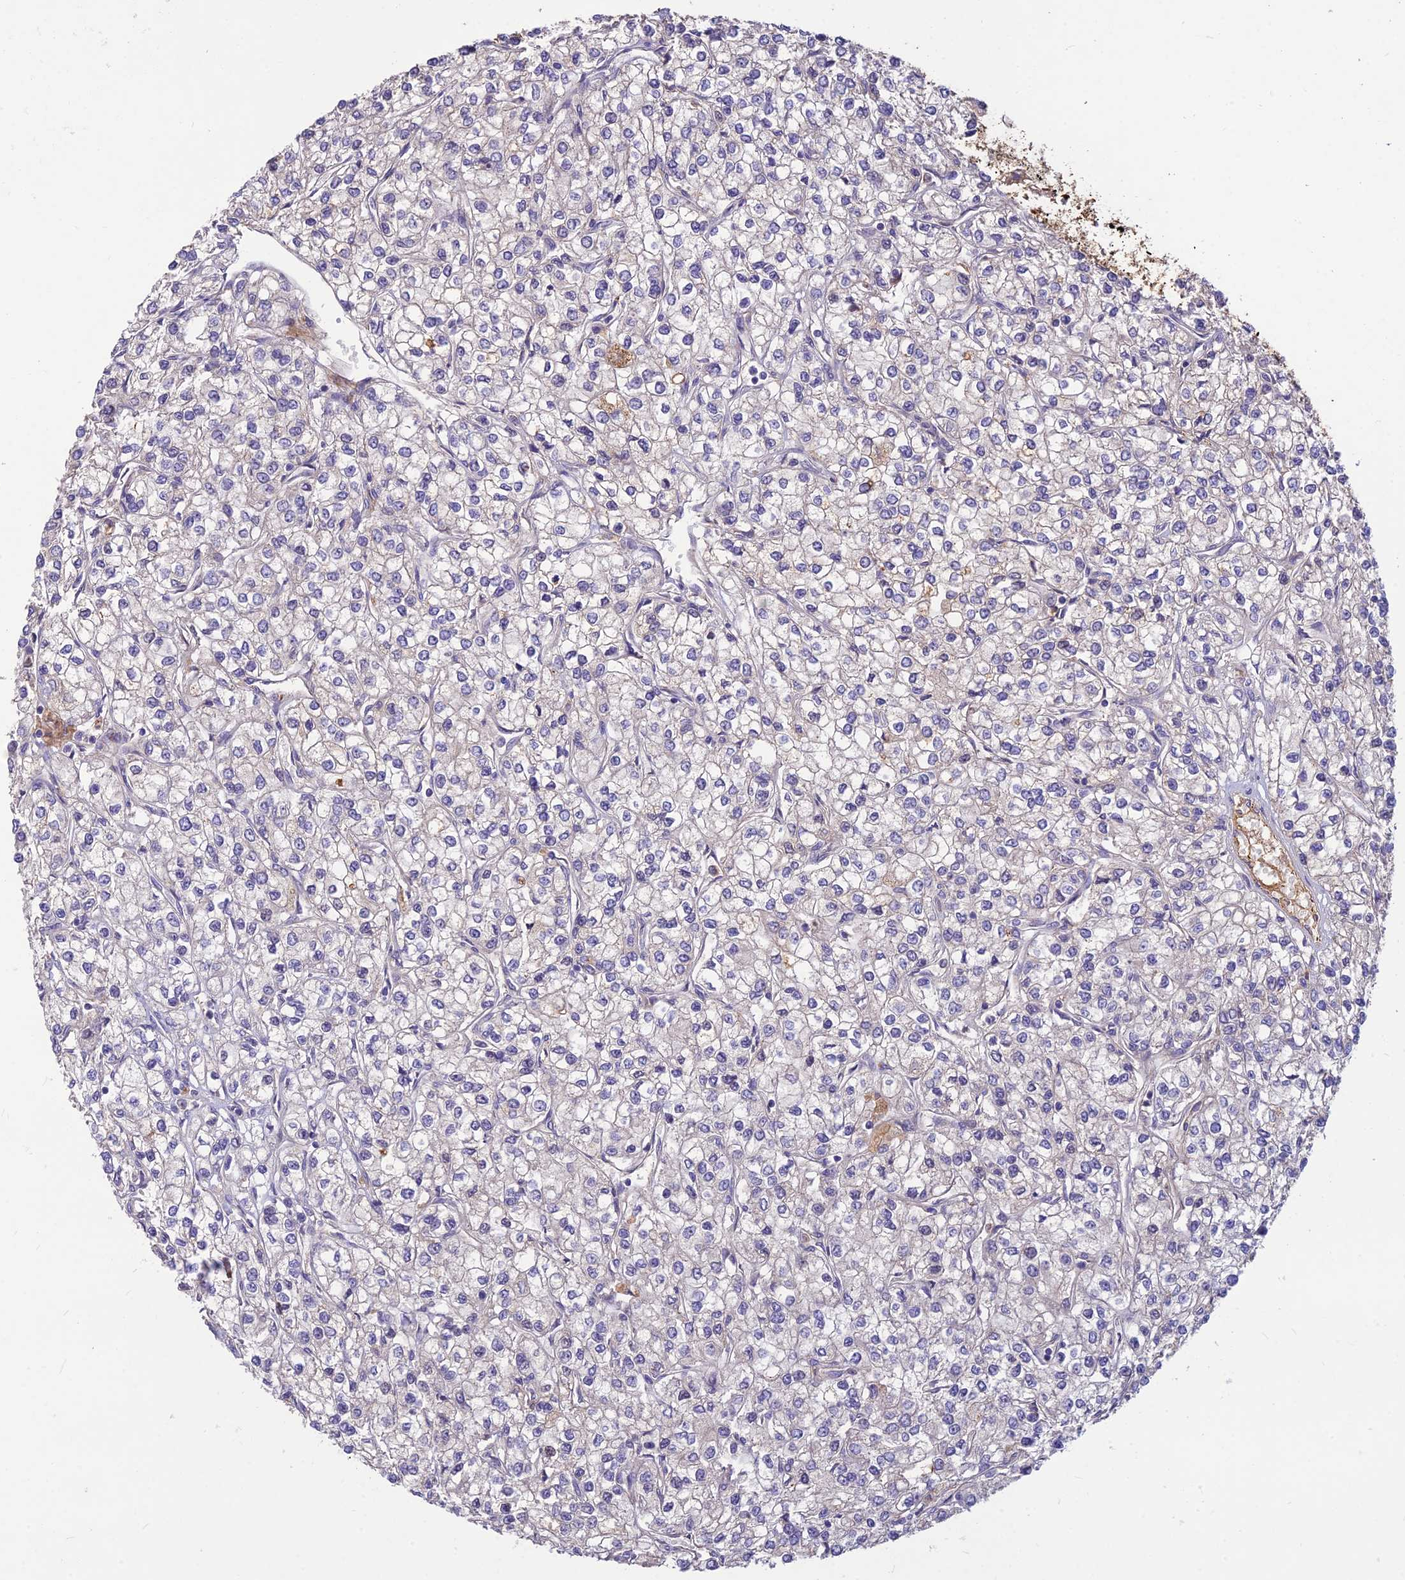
{"staining": {"intensity": "negative", "quantity": "none", "location": "none"}, "tissue": "renal cancer", "cell_type": "Tumor cells", "image_type": "cancer", "snomed": [{"axis": "morphology", "description": "Adenocarcinoma, NOS"}, {"axis": "topography", "description": "Kidney"}], "caption": "A high-resolution micrograph shows immunohistochemistry staining of renal adenocarcinoma, which exhibits no significant positivity in tumor cells.", "gene": "ST8SIA5", "patient": {"sex": "male", "age": 80}}